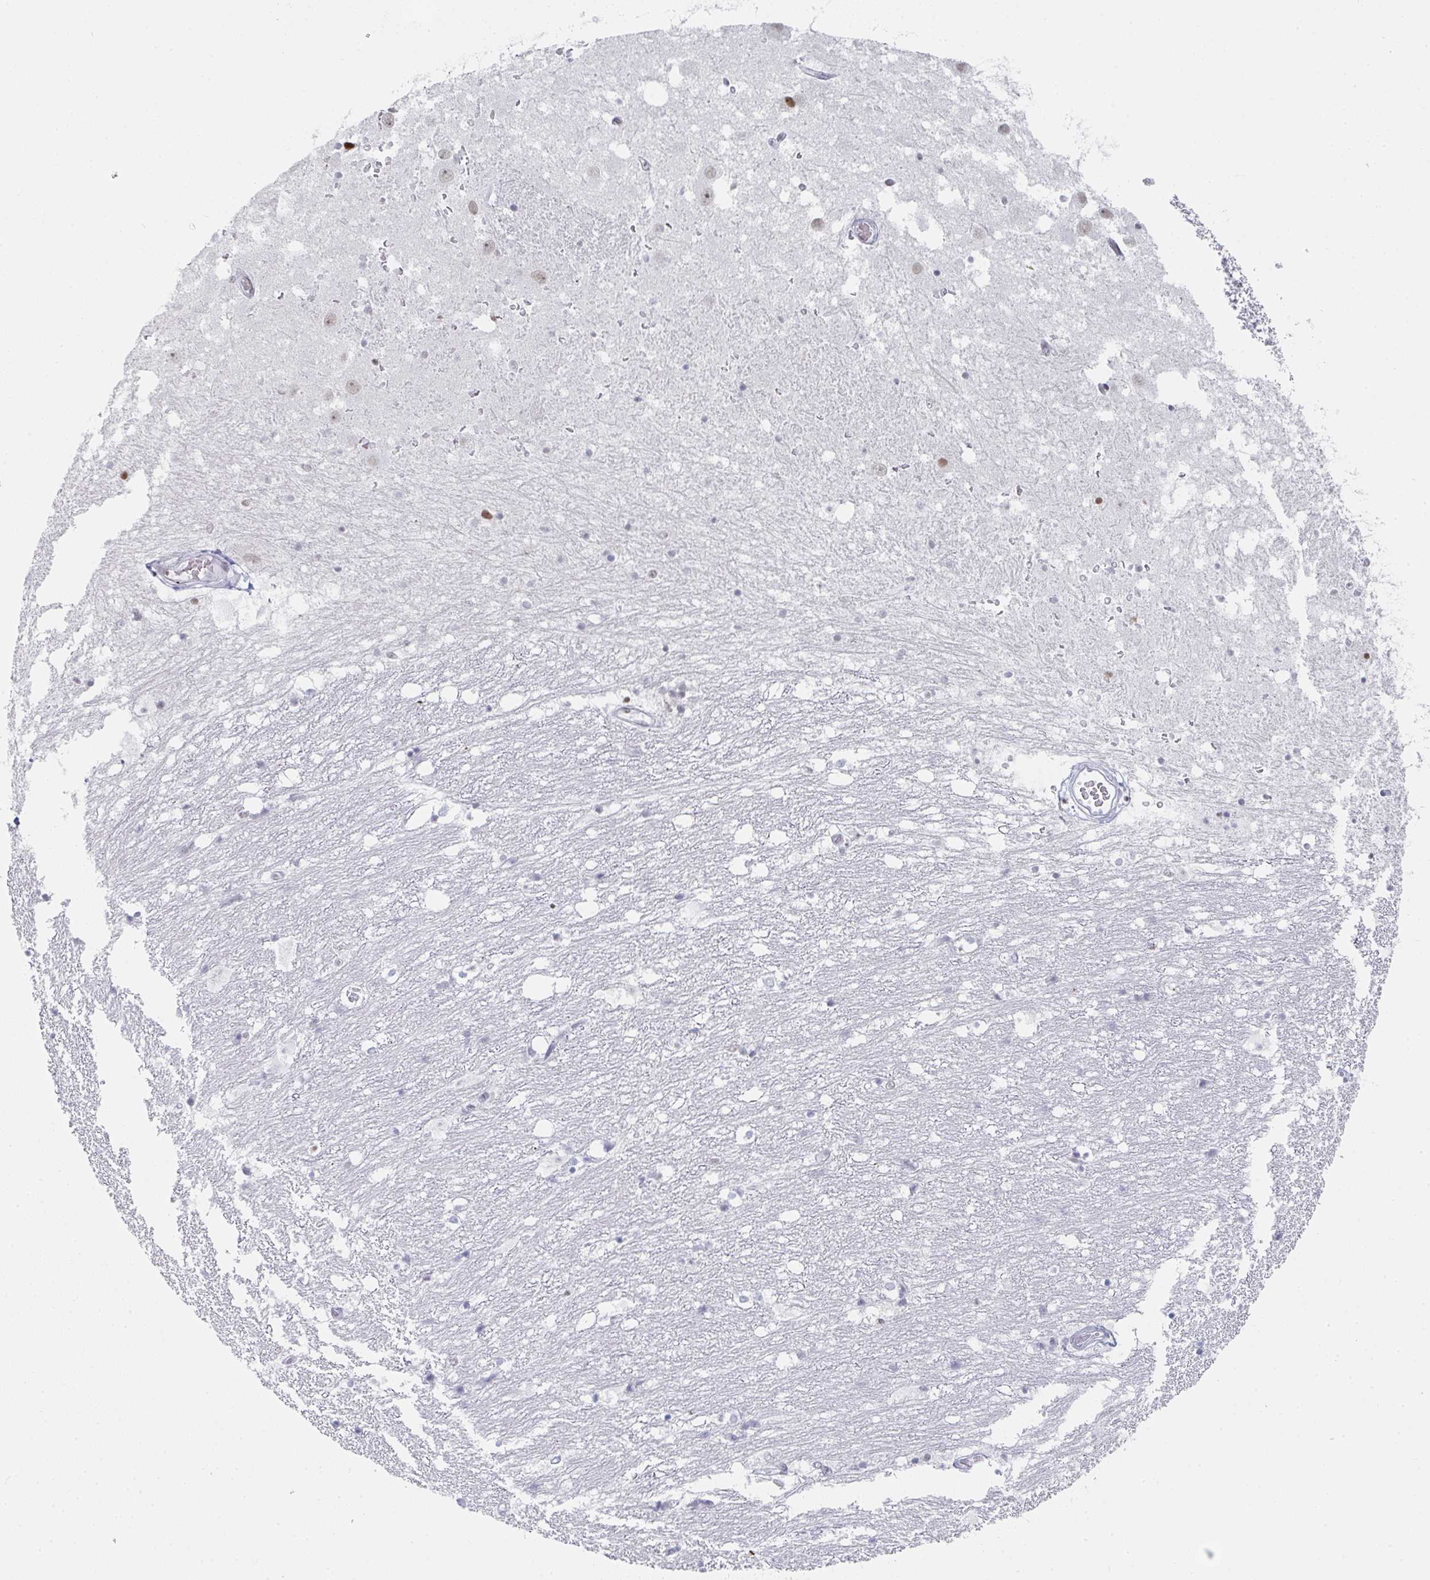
{"staining": {"intensity": "negative", "quantity": "none", "location": "none"}, "tissue": "hippocampus", "cell_type": "Glial cells", "image_type": "normal", "snomed": [{"axis": "morphology", "description": "Normal tissue, NOS"}, {"axis": "topography", "description": "Hippocampus"}], "caption": "Hippocampus was stained to show a protein in brown. There is no significant positivity in glial cells. The staining is performed using DAB (3,3'-diaminobenzidine) brown chromogen with nuclei counter-stained in using hematoxylin.", "gene": "POU2AF2", "patient": {"sex": "female", "age": 52}}